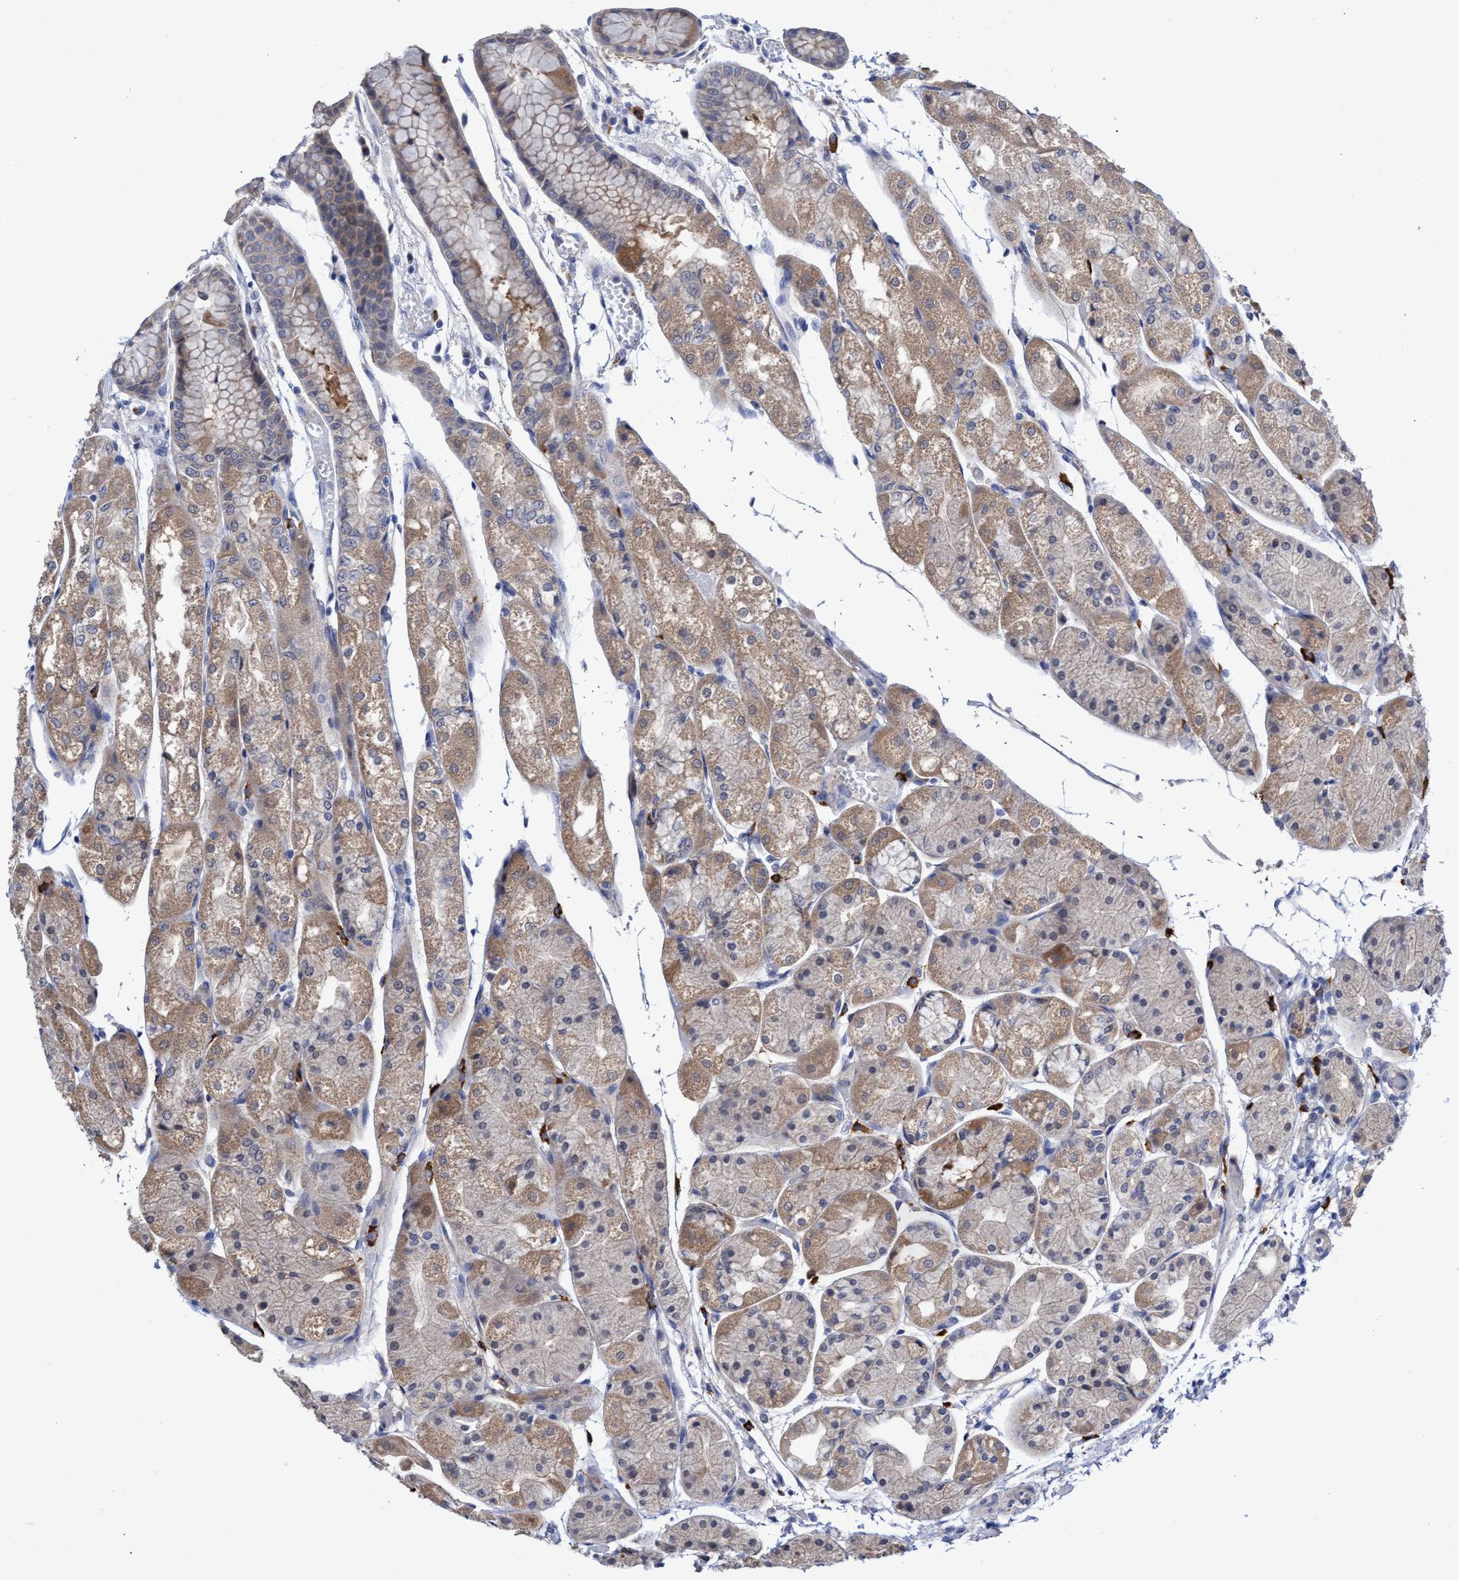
{"staining": {"intensity": "weak", "quantity": "25%-75%", "location": "cytoplasmic/membranous"}, "tissue": "stomach", "cell_type": "Glandular cells", "image_type": "normal", "snomed": [{"axis": "morphology", "description": "Normal tissue, NOS"}, {"axis": "topography", "description": "Stomach, upper"}], "caption": "A brown stain labels weak cytoplasmic/membranous expression of a protein in glandular cells of benign human stomach. (brown staining indicates protein expression, while blue staining denotes nuclei).", "gene": "SVEP1", "patient": {"sex": "male", "age": 72}}